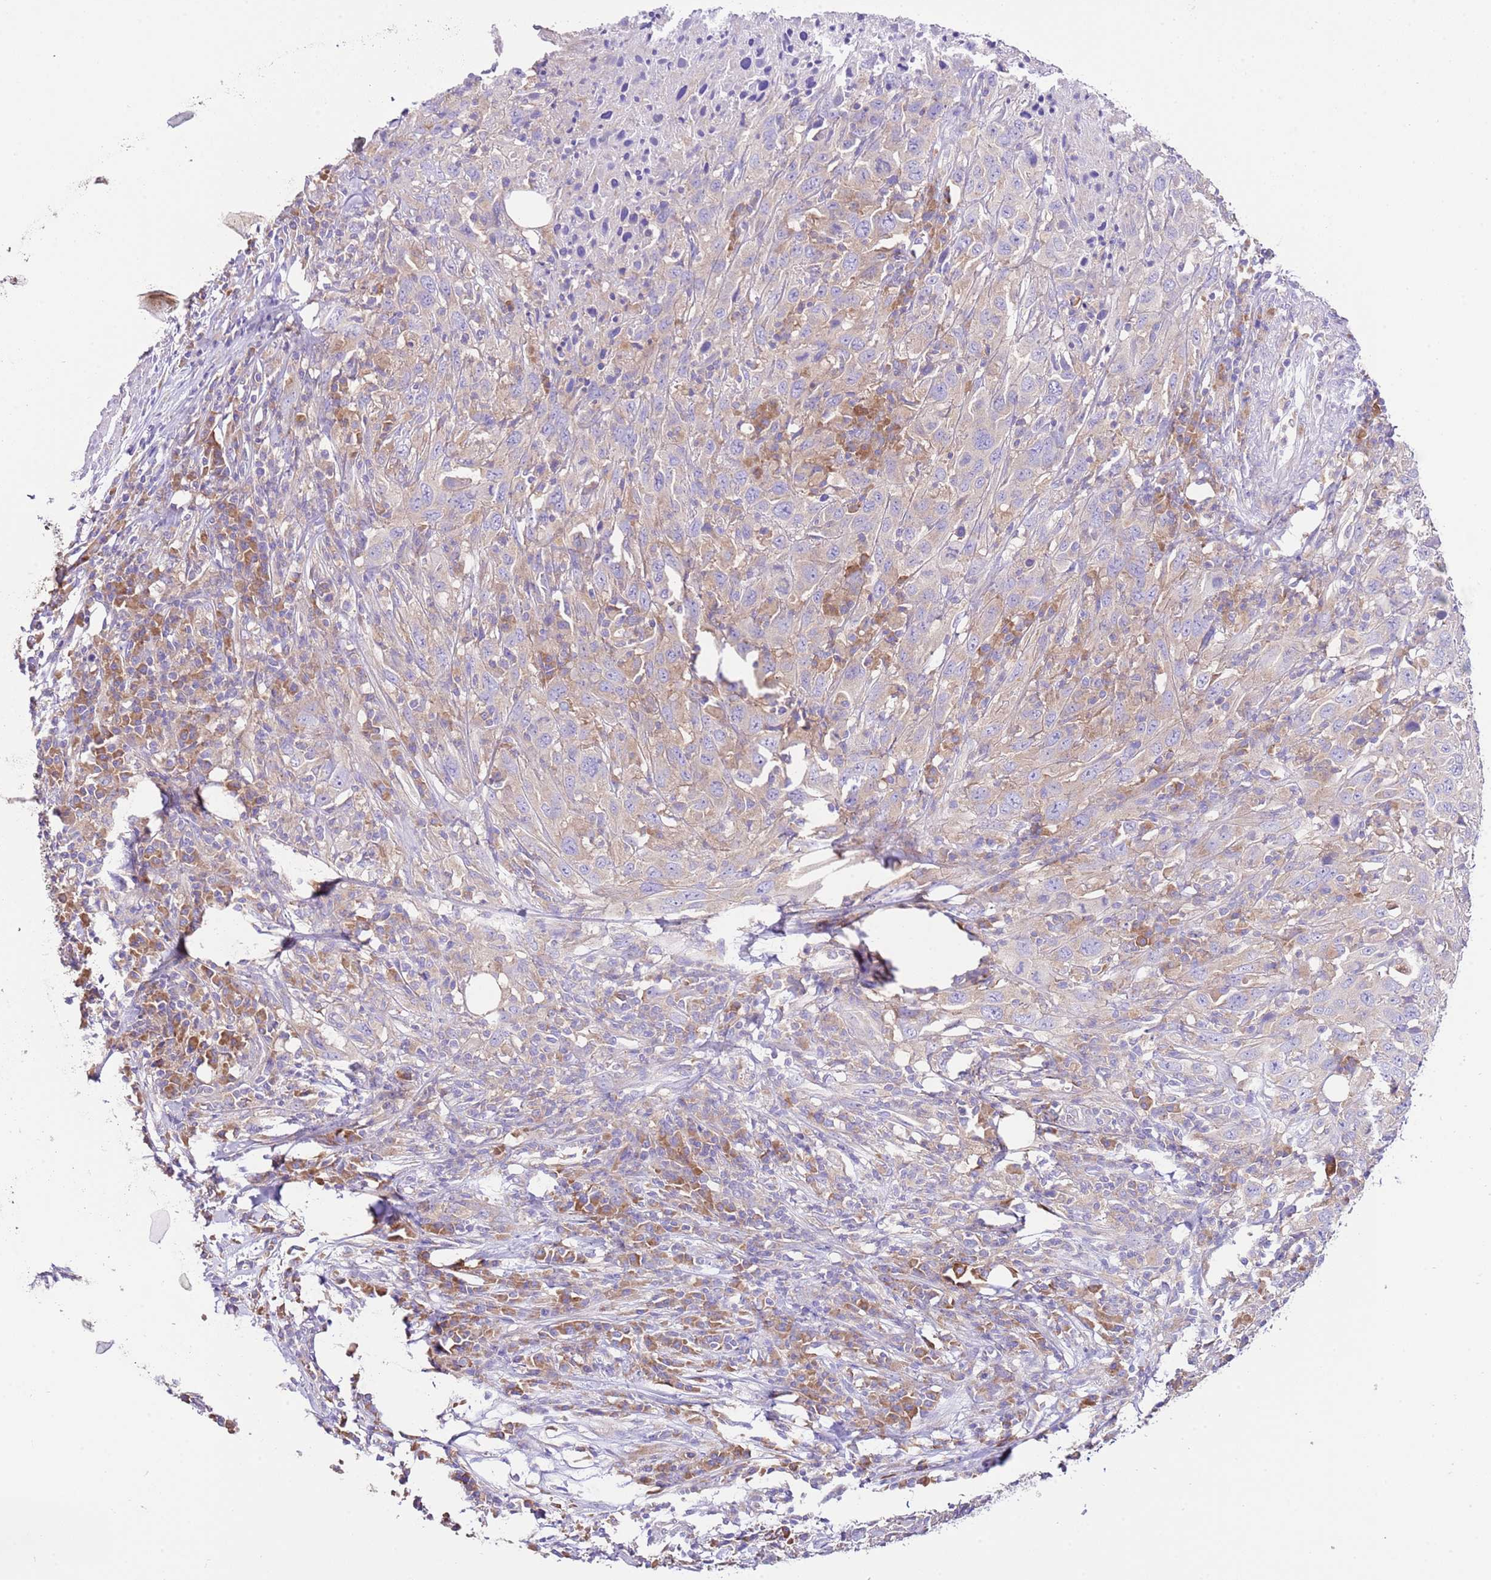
{"staining": {"intensity": "moderate", "quantity": "<25%", "location": "cytoplasmic/membranous"}, "tissue": "urothelial cancer", "cell_type": "Tumor cells", "image_type": "cancer", "snomed": [{"axis": "morphology", "description": "Urothelial carcinoma, High grade"}, {"axis": "topography", "description": "Urinary bladder"}], "caption": "The micrograph reveals immunohistochemical staining of urothelial cancer. There is moderate cytoplasmic/membranous positivity is present in about <25% of tumor cells.", "gene": "RPS10", "patient": {"sex": "male", "age": 61}}